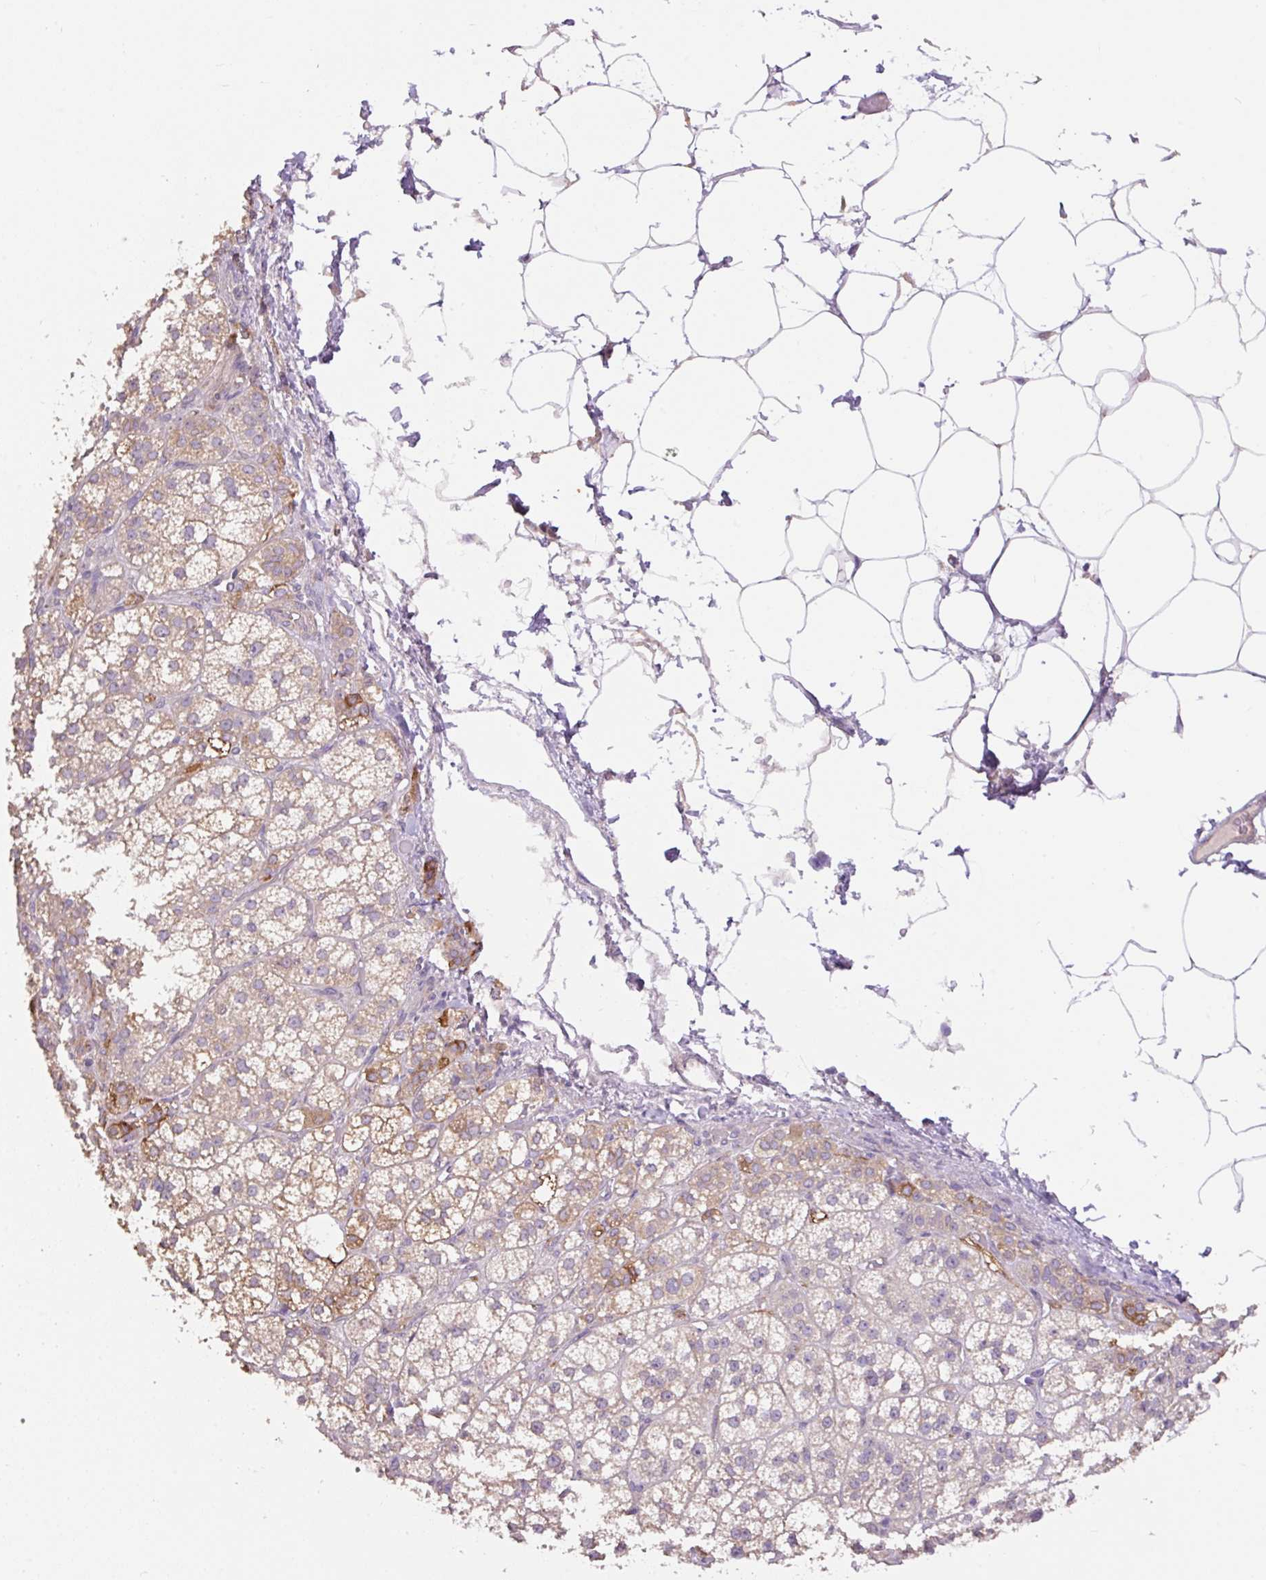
{"staining": {"intensity": "weak", "quantity": "25%-75%", "location": "cytoplasmic/membranous"}, "tissue": "adrenal gland", "cell_type": "Glandular cells", "image_type": "normal", "snomed": [{"axis": "morphology", "description": "Normal tissue, NOS"}, {"axis": "topography", "description": "Adrenal gland"}], "caption": "Immunohistochemistry (DAB (3,3'-diaminobenzidine)) staining of benign human adrenal gland reveals weak cytoplasmic/membranous protein expression in approximately 25%-75% of glandular cells. The staining was performed using DAB, with brown indicating positive protein expression. Nuclei are stained blue with hematoxylin.", "gene": "COX8A", "patient": {"sex": "female", "age": 60}}